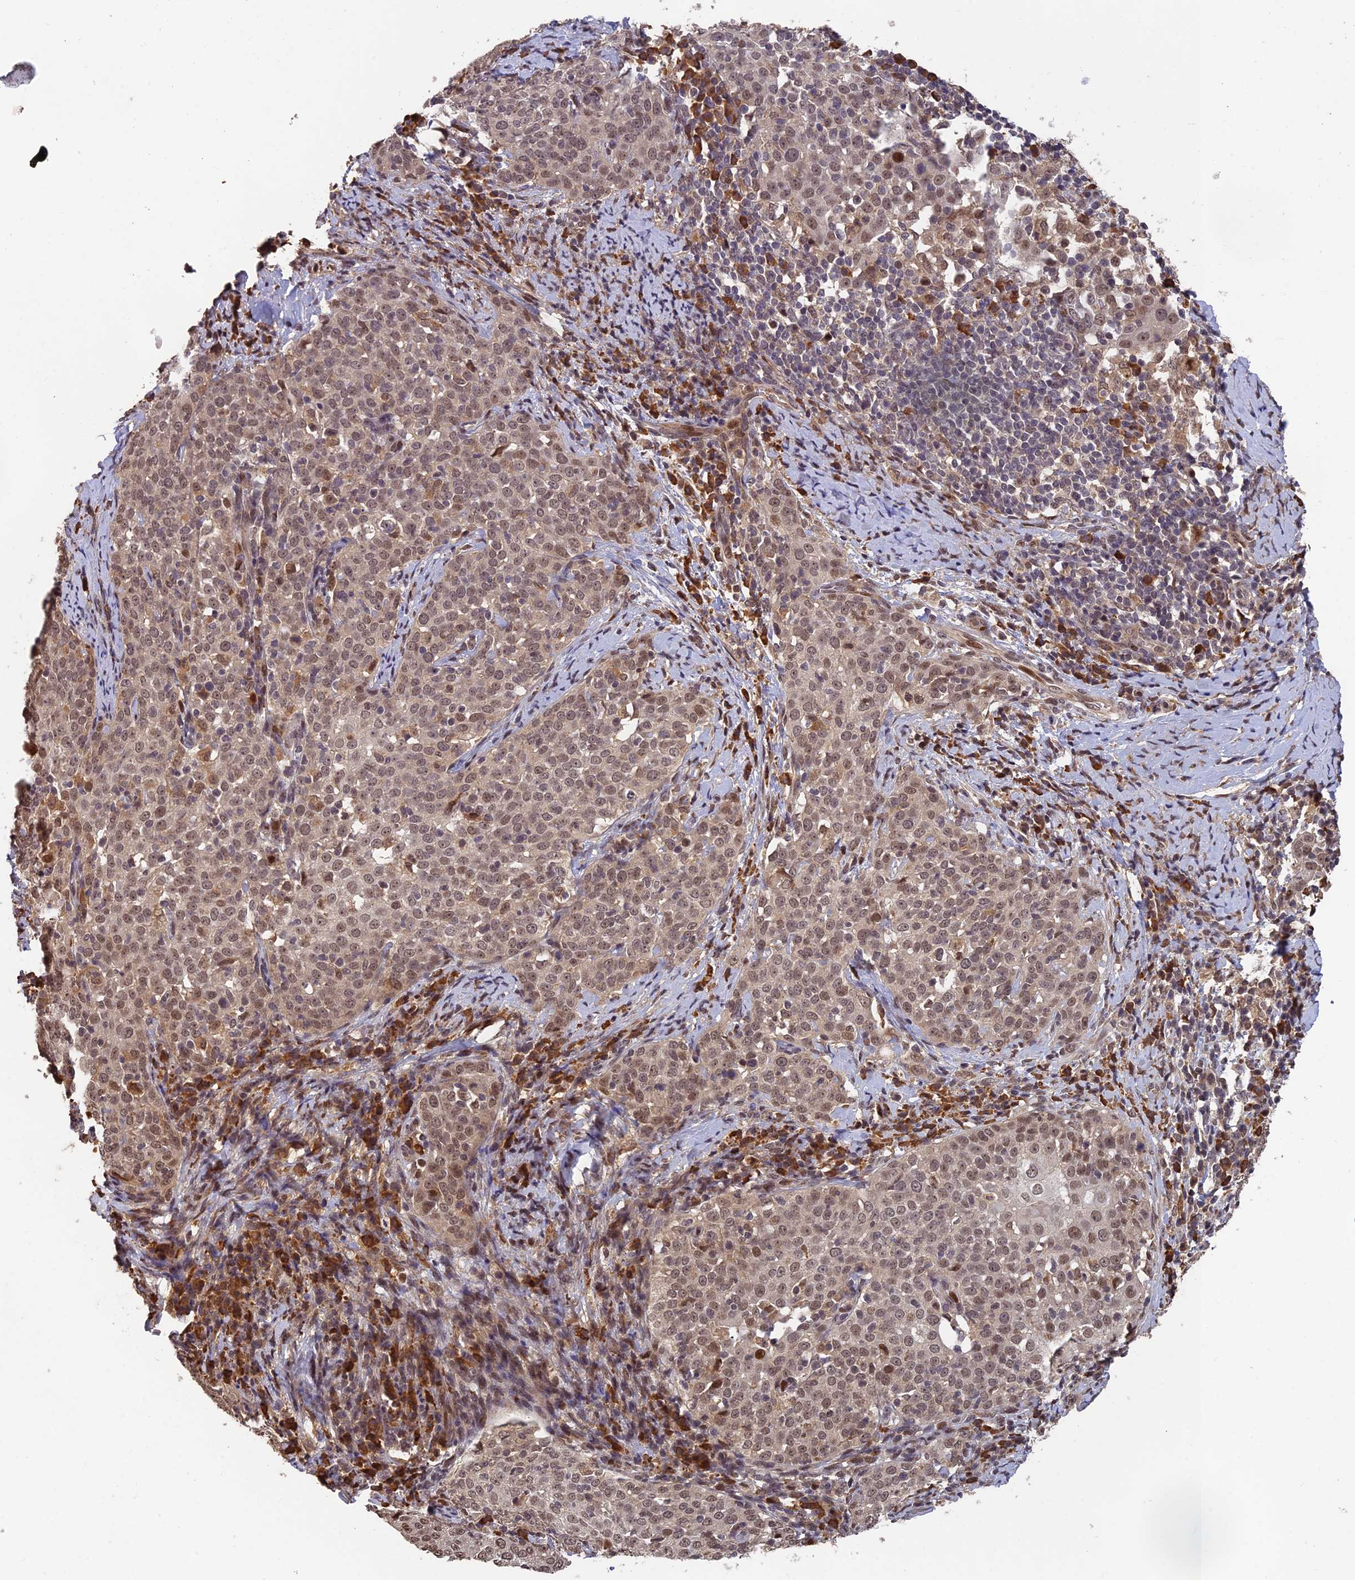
{"staining": {"intensity": "moderate", "quantity": ">75%", "location": "nuclear"}, "tissue": "cervical cancer", "cell_type": "Tumor cells", "image_type": "cancer", "snomed": [{"axis": "morphology", "description": "Squamous cell carcinoma, NOS"}, {"axis": "topography", "description": "Cervix"}], "caption": "Cervical cancer stained with a protein marker reveals moderate staining in tumor cells.", "gene": "OSBPL1A", "patient": {"sex": "female", "age": 57}}